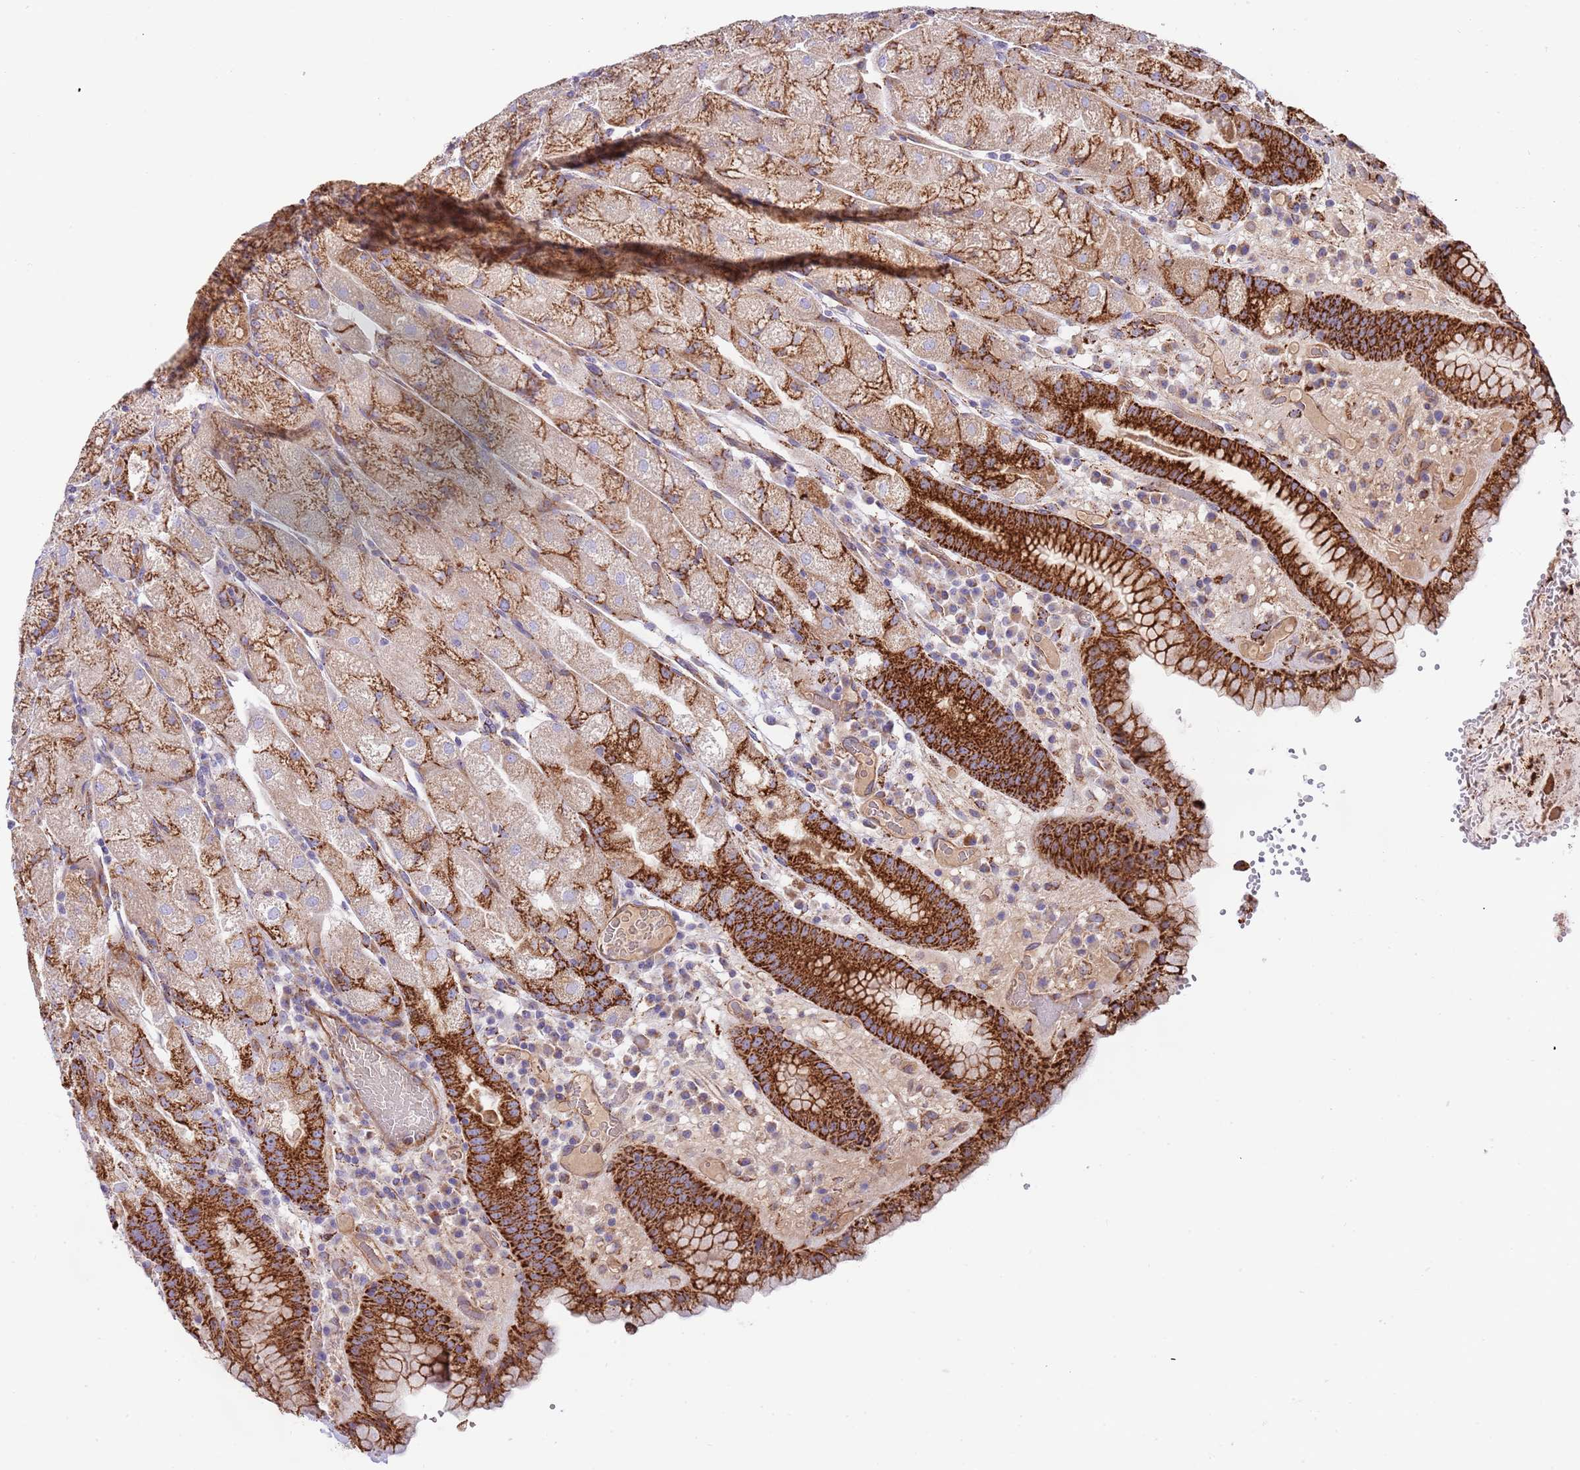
{"staining": {"intensity": "strong", "quantity": "25%-75%", "location": "cytoplasmic/membranous"}, "tissue": "stomach", "cell_type": "Glandular cells", "image_type": "normal", "snomed": [{"axis": "morphology", "description": "Normal tissue, NOS"}, {"axis": "topography", "description": "Stomach, upper"}], "caption": "Immunohistochemistry (IHC) (DAB (3,3'-diaminobenzidine)) staining of normal stomach reveals strong cytoplasmic/membranous protein positivity in about 25%-75% of glandular cells.", "gene": "DOCK6", "patient": {"sex": "male", "age": 52}}